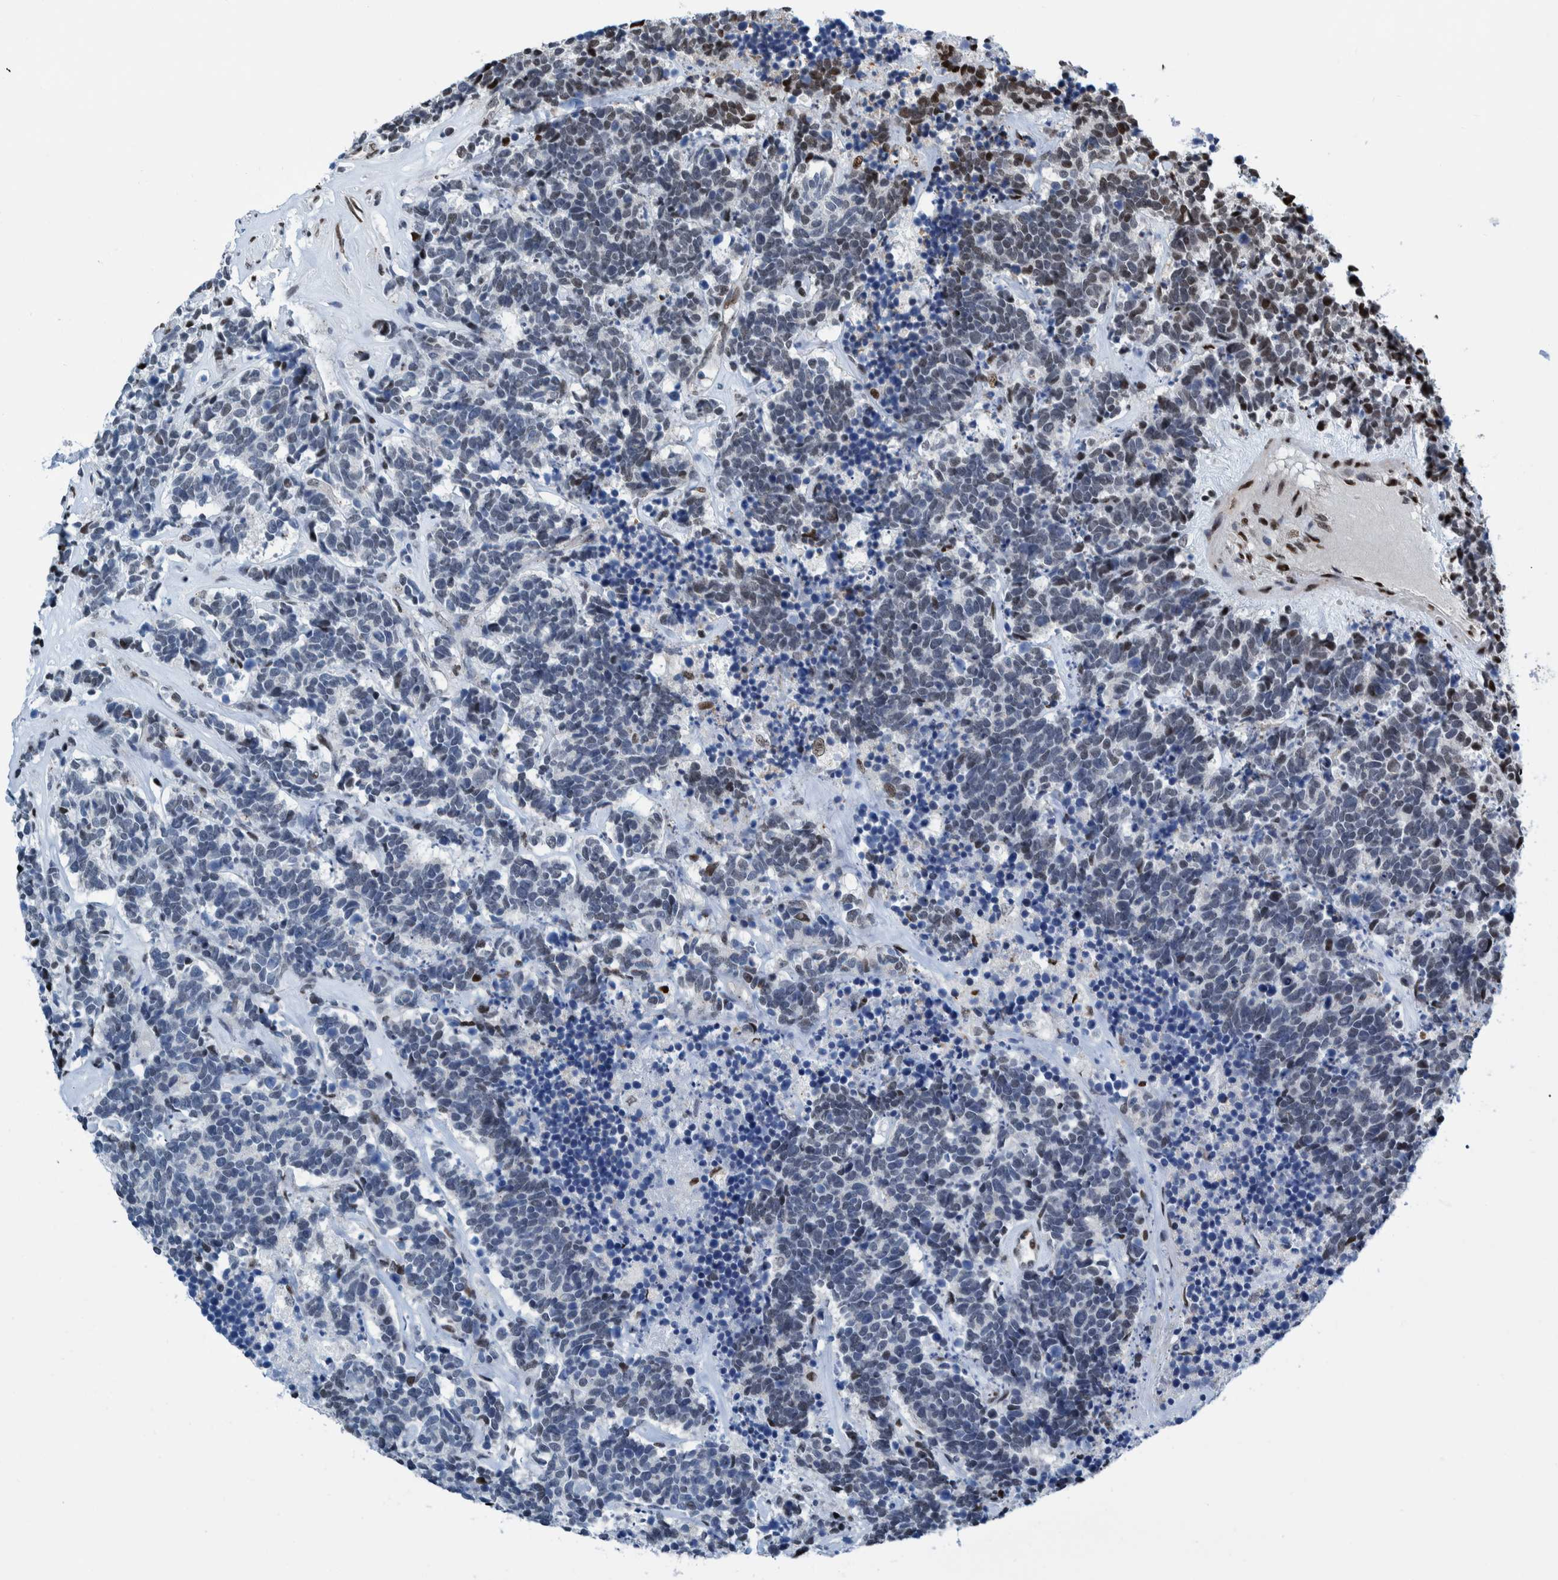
{"staining": {"intensity": "strong", "quantity": "<25%", "location": "nuclear"}, "tissue": "carcinoid", "cell_type": "Tumor cells", "image_type": "cancer", "snomed": [{"axis": "morphology", "description": "Carcinoma, NOS"}, {"axis": "morphology", "description": "Carcinoid, malignant, NOS"}, {"axis": "topography", "description": "Urinary bladder"}], "caption": "Protein staining exhibits strong nuclear staining in approximately <25% of tumor cells in carcinoid (malignant).", "gene": "HEATR9", "patient": {"sex": "male", "age": 57}}